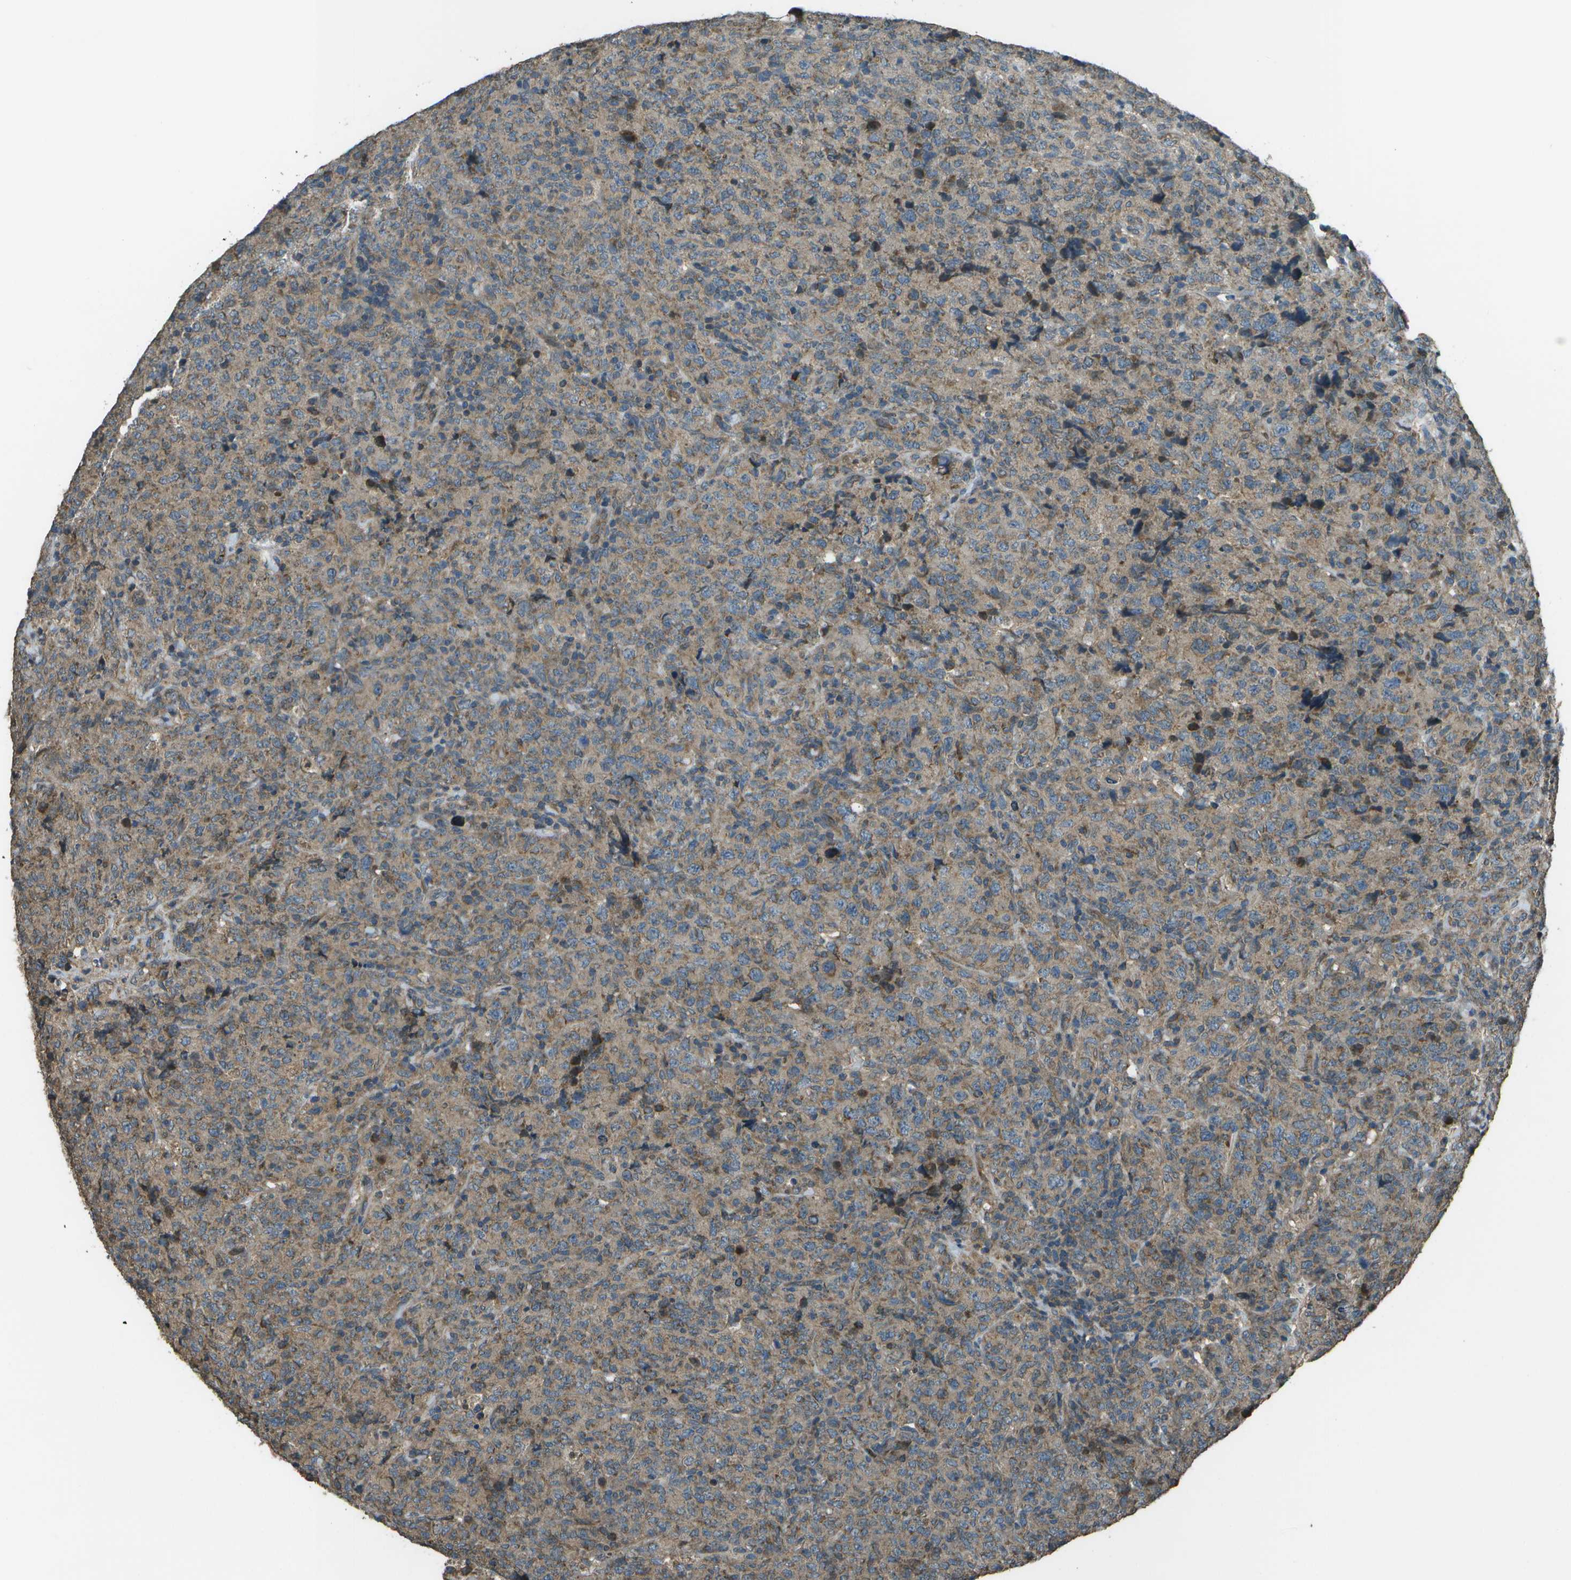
{"staining": {"intensity": "weak", "quantity": ">75%", "location": "cytoplasmic/membranous"}, "tissue": "lymphoma", "cell_type": "Tumor cells", "image_type": "cancer", "snomed": [{"axis": "morphology", "description": "Malignant lymphoma, non-Hodgkin's type, High grade"}, {"axis": "topography", "description": "Tonsil"}], "caption": "Weak cytoplasmic/membranous expression is present in about >75% of tumor cells in malignant lymphoma, non-Hodgkin's type (high-grade).", "gene": "PLPBP", "patient": {"sex": "female", "age": 36}}